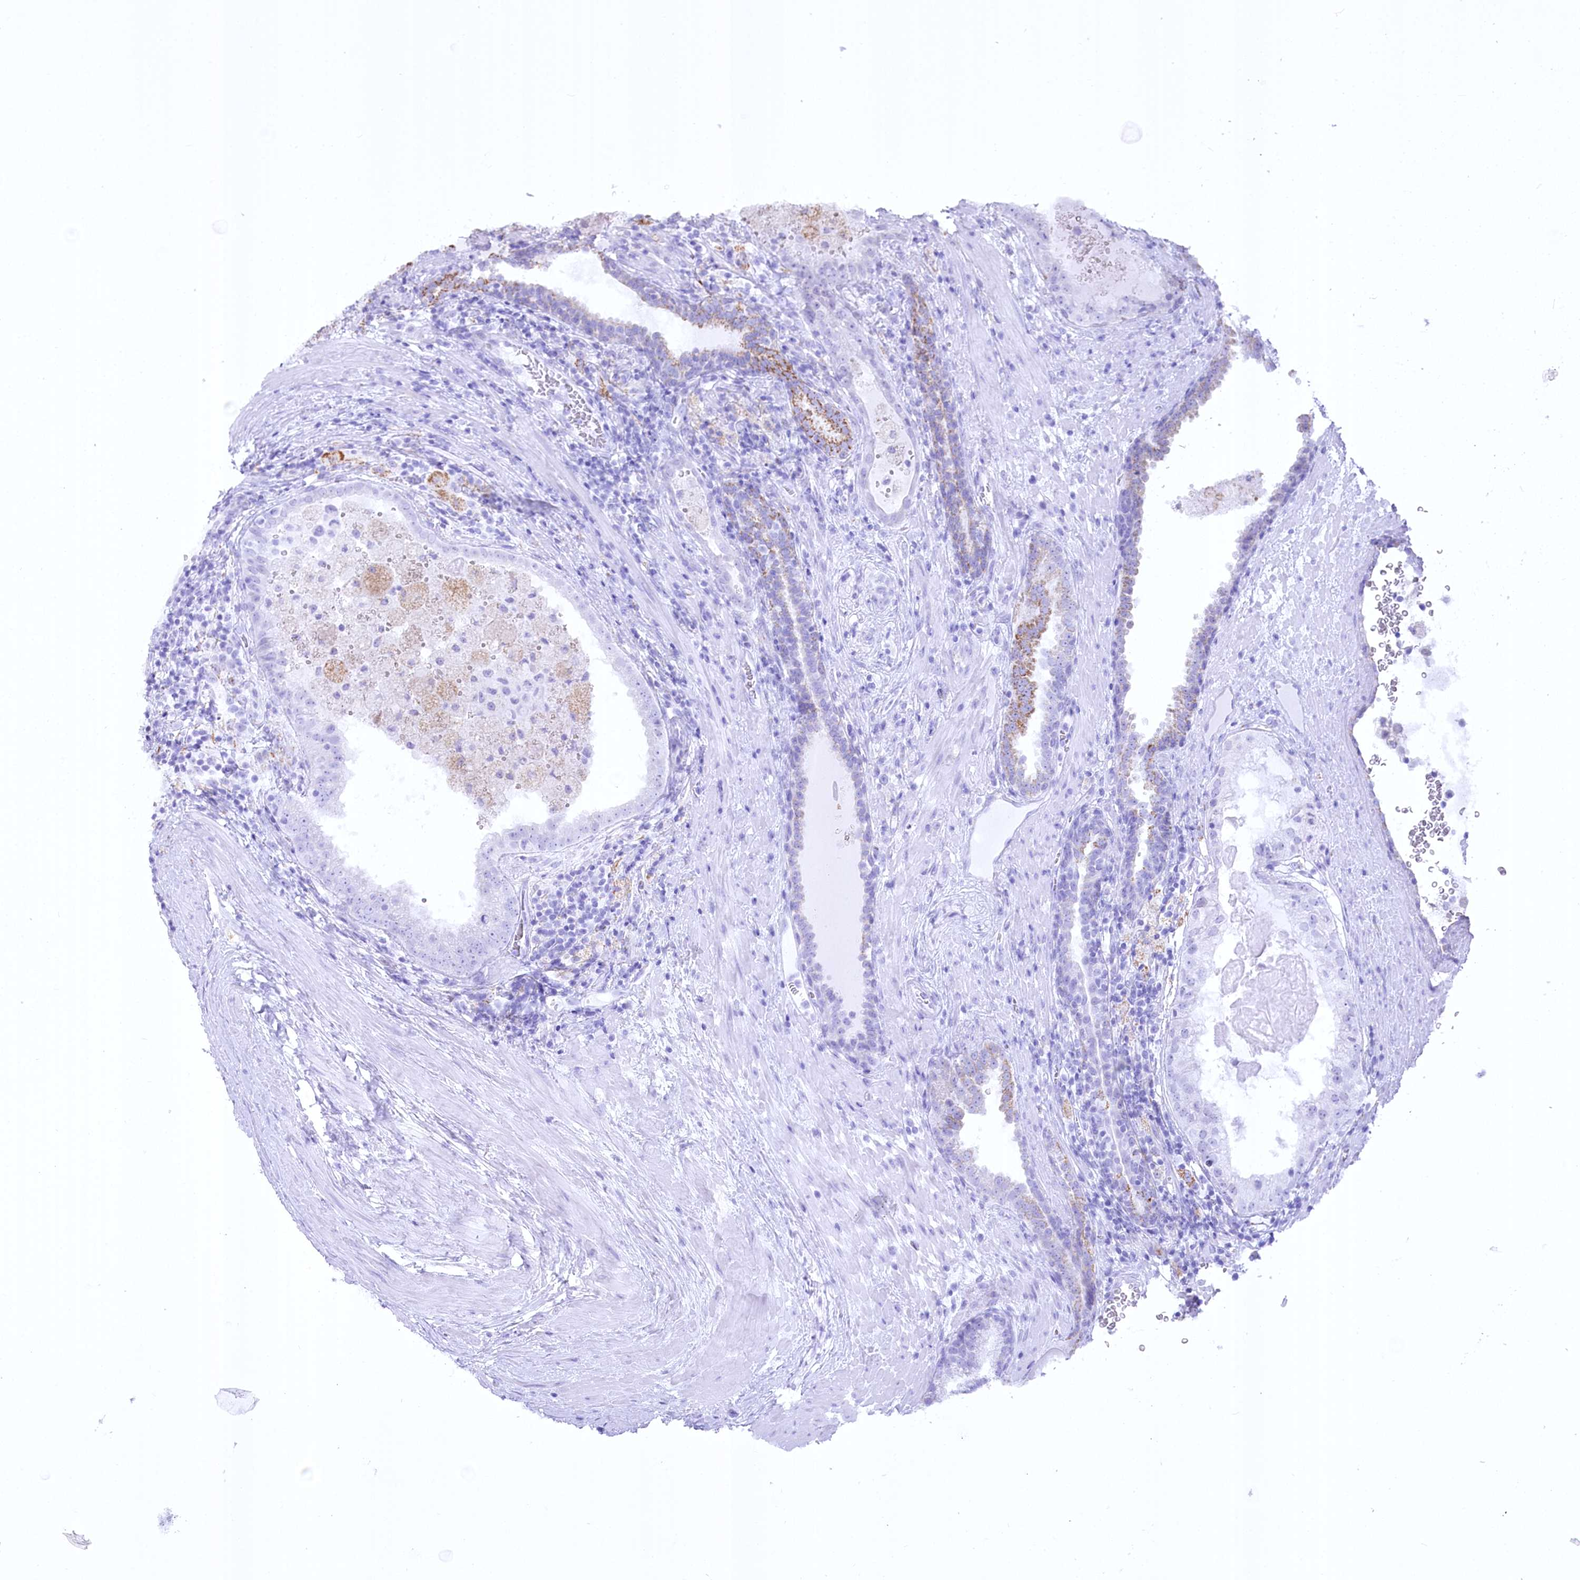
{"staining": {"intensity": "moderate", "quantity": "<25%", "location": "cytoplasmic/membranous"}, "tissue": "prostate cancer", "cell_type": "Tumor cells", "image_type": "cancer", "snomed": [{"axis": "morphology", "description": "Adenocarcinoma, High grade"}, {"axis": "topography", "description": "Prostate"}], "caption": "Protein analysis of high-grade adenocarcinoma (prostate) tissue demonstrates moderate cytoplasmic/membranous staining in about <25% of tumor cells.", "gene": "CEP164", "patient": {"sex": "male", "age": 68}}